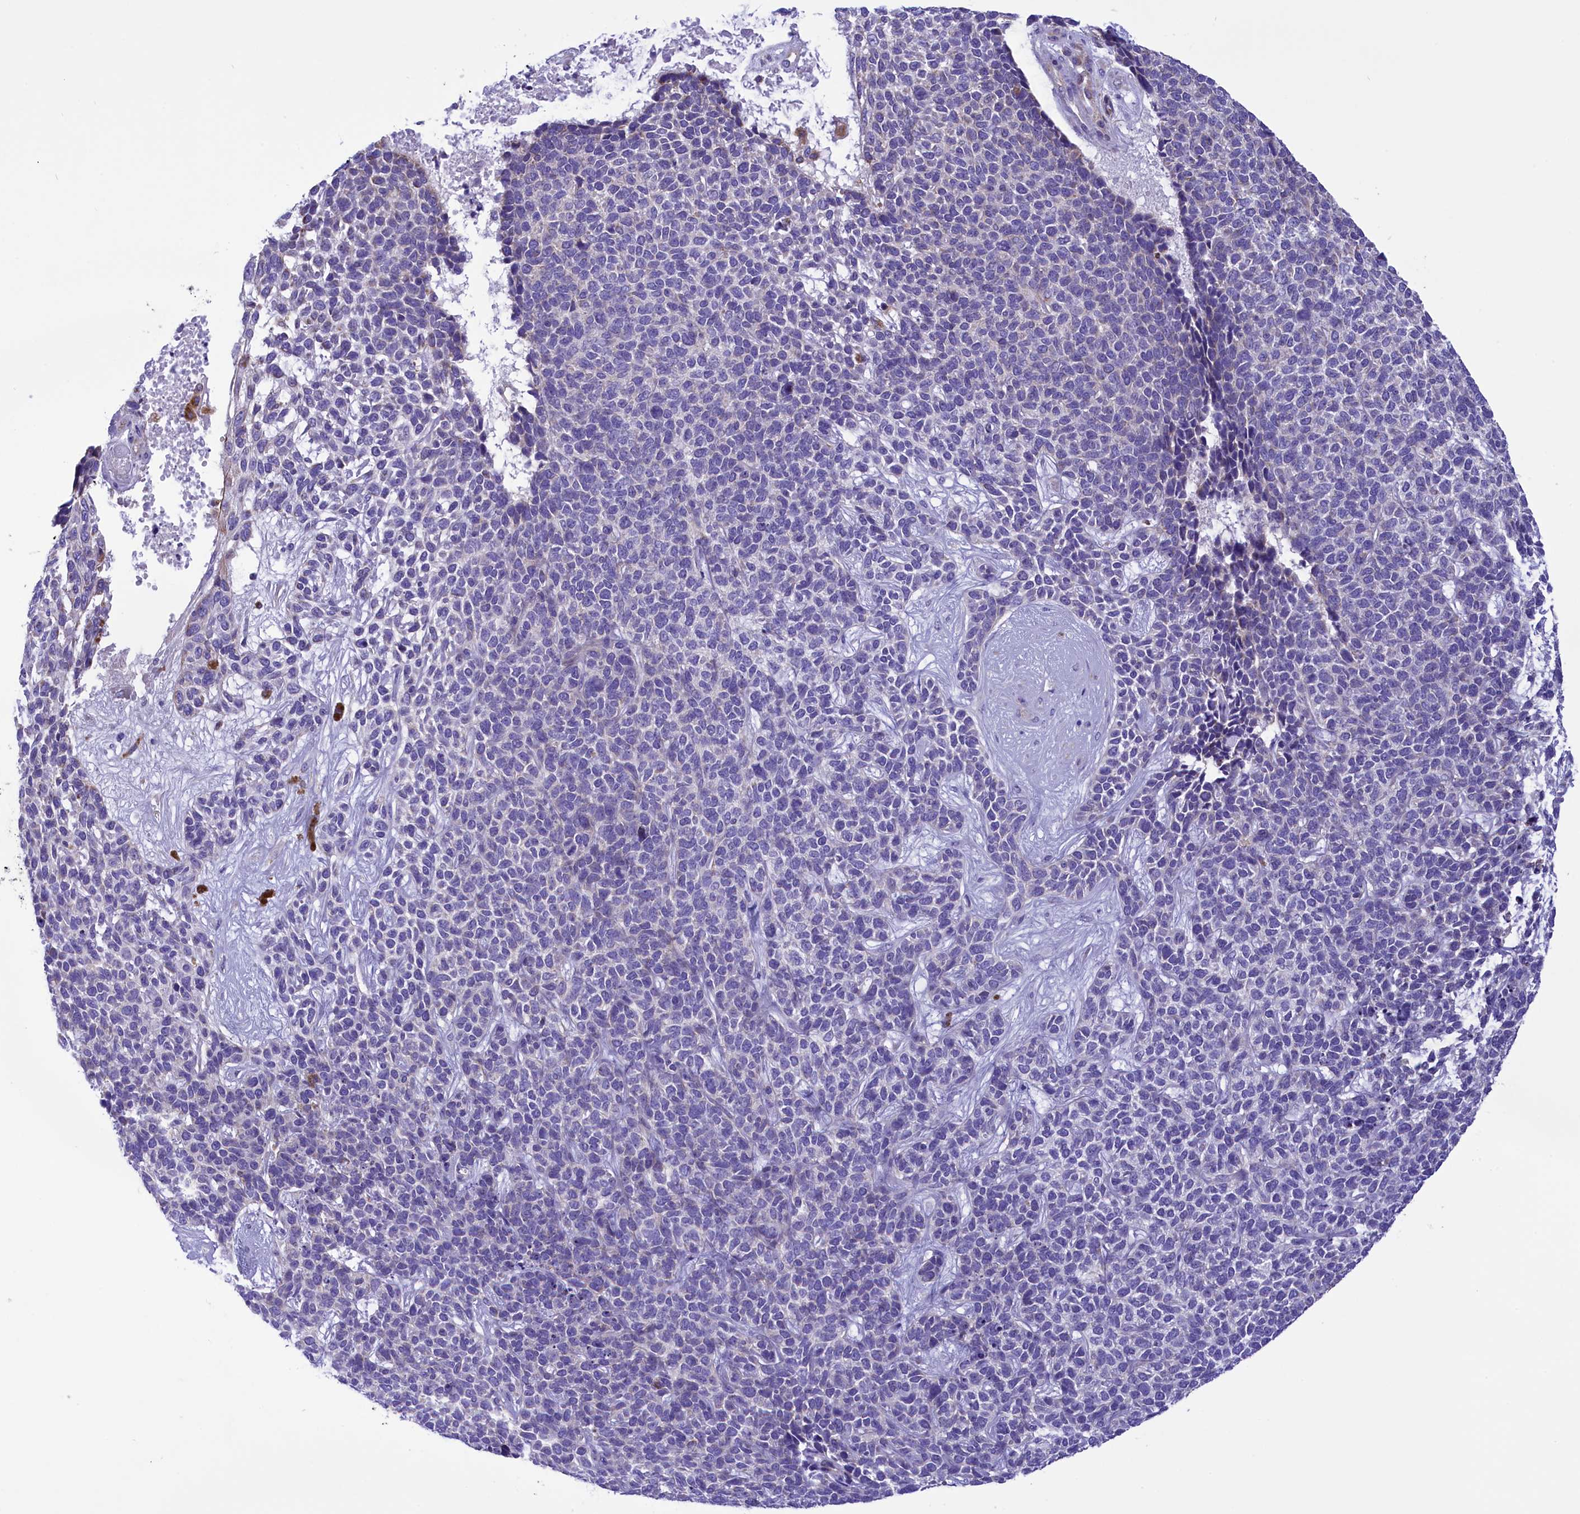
{"staining": {"intensity": "negative", "quantity": "none", "location": "none"}, "tissue": "skin cancer", "cell_type": "Tumor cells", "image_type": "cancer", "snomed": [{"axis": "morphology", "description": "Basal cell carcinoma"}, {"axis": "topography", "description": "Skin"}], "caption": "DAB immunohistochemical staining of human skin basal cell carcinoma reveals no significant expression in tumor cells. (Stains: DAB immunohistochemistry with hematoxylin counter stain, Microscopy: brightfield microscopy at high magnification).", "gene": "CORO7-PAM16", "patient": {"sex": "female", "age": 84}}